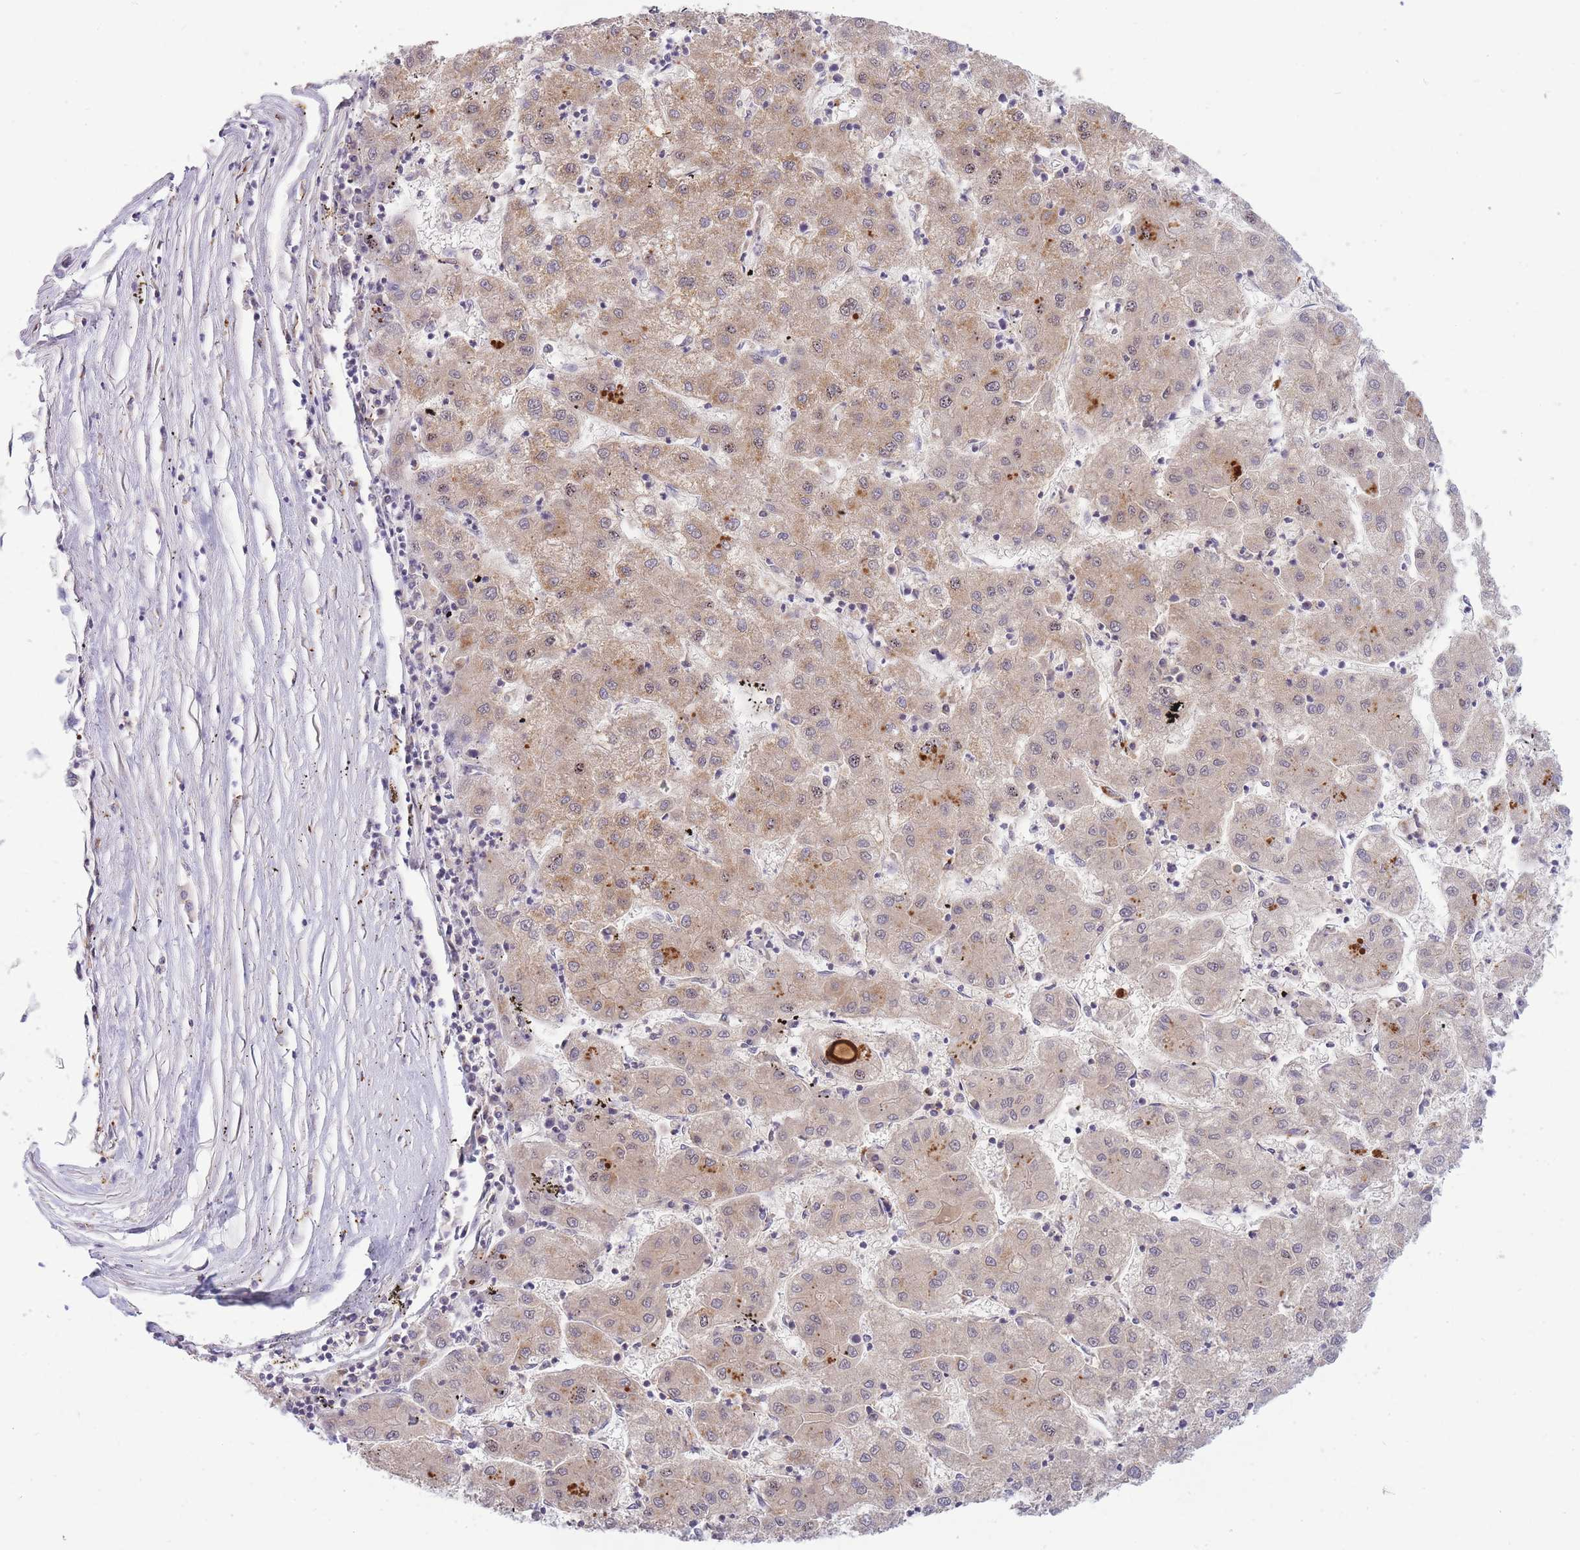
{"staining": {"intensity": "weak", "quantity": ">75%", "location": "cytoplasmic/membranous"}, "tissue": "liver cancer", "cell_type": "Tumor cells", "image_type": "cancer", "snomed": [{"axis": "morphology", "description": "Carcinoma, Hepatocellular, NOS"}, {"axis": "topography", "description": "Liver"}], "caption": "Immunohistochemical staining of liver hepatocellular carcinoma exhibits low levels of weak cytoplasmic/membranous staining in approximately >75% of tumor cells.", "gene": "TRIM61", "patient": {"sex": "male", "age": 72}}